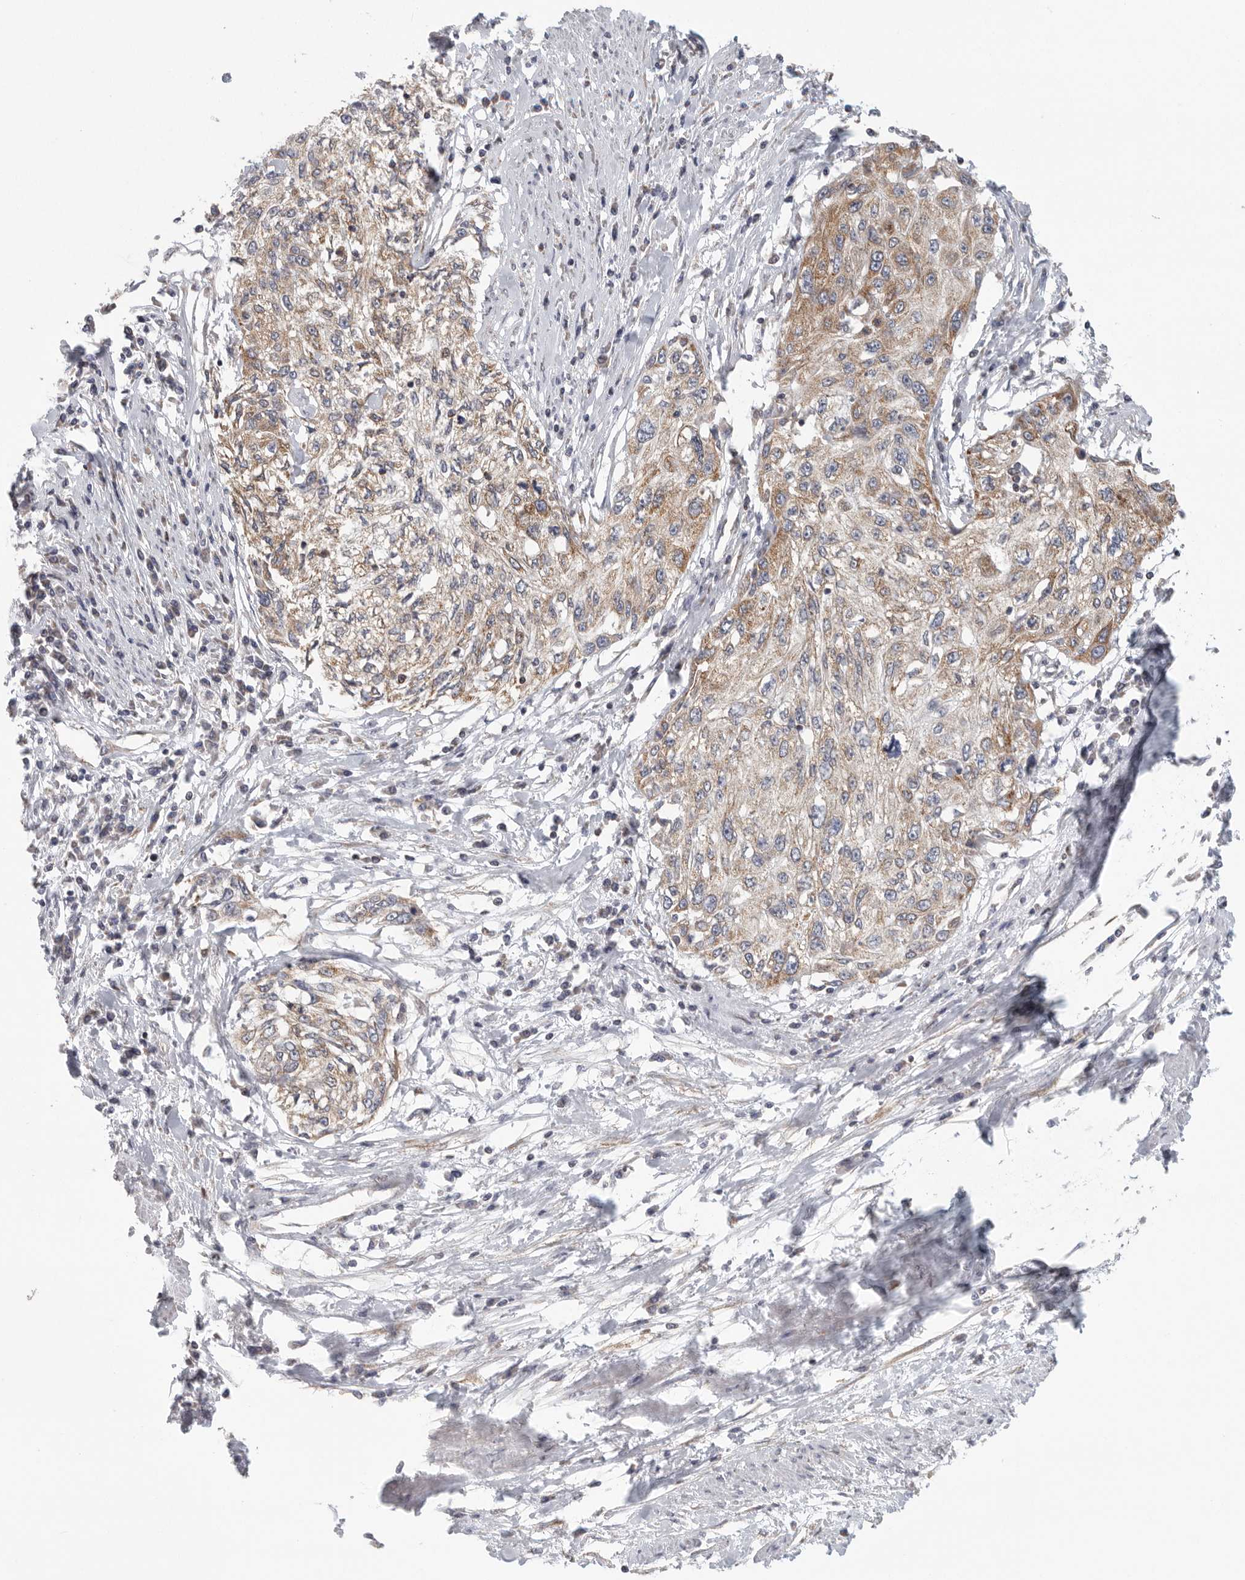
{"staining": {"intensity": "weak", "quantity": ">75%", "location": "cytoplasmic/membranous"}, "tissue": "cervical cancer", "cell_type": "Tumor cells", "image_type": "cancer", "snomed": [{"axis": "morphology", "description": "Squamous cell carcinoma, NOS"}, {"axis": "topography", "description": "Cervix"}], "caption": "Protein expression analysis of human cervical squamous cell carcinoma reveals weak cytoplasmic/membranous staining in approximately >75% of tumor cells. Immunohistochemistry stains the protein of interest in brown and the nuclei are stained blue.", "gene": "FKBP8", "patient": {"sex": "female", "age": 57}}